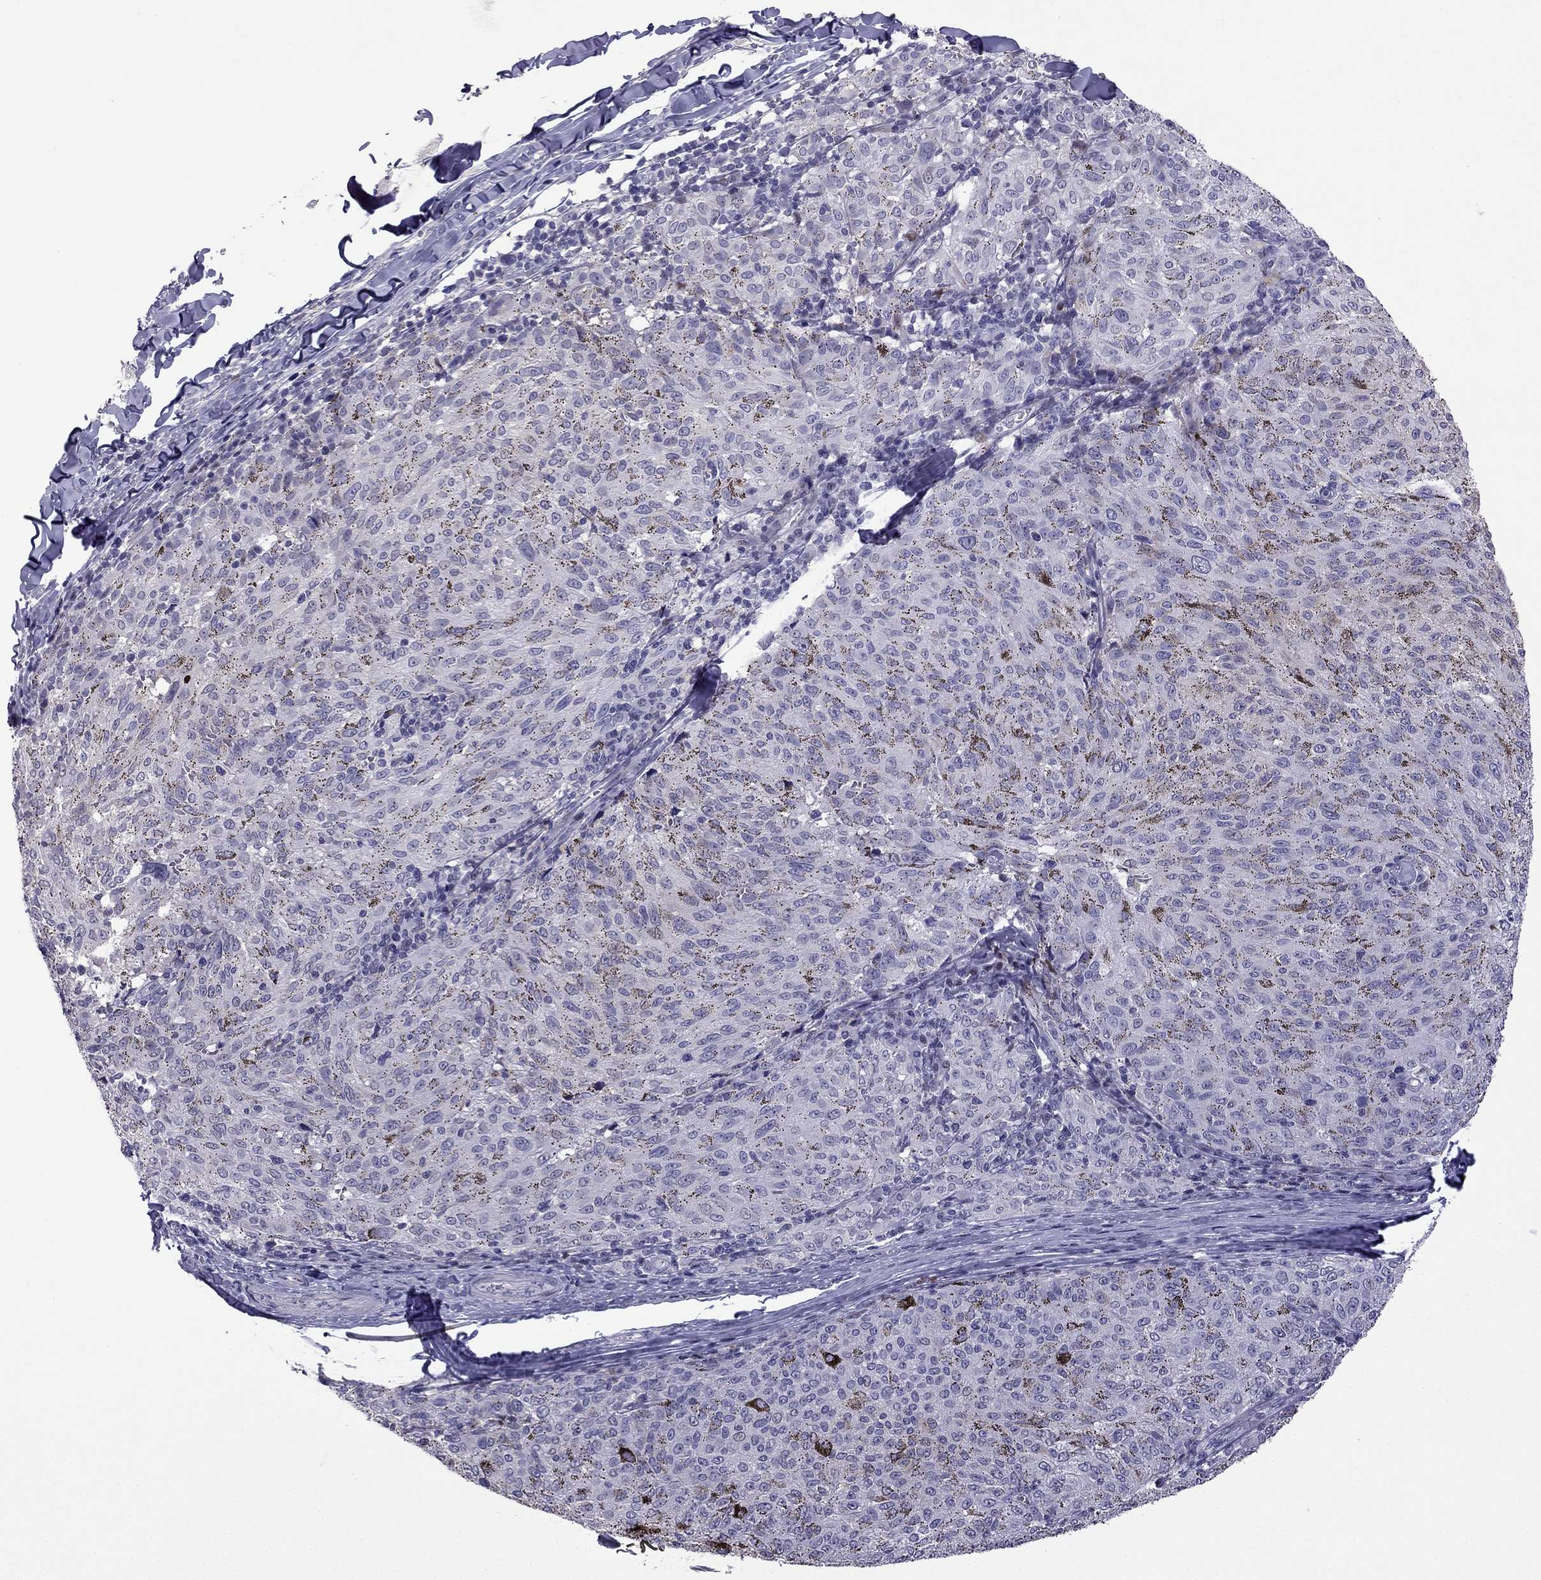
{"staining": {"intensity": "negative", "quantity": "none", "location": "none"}, "tissue": "melanoma", "cell_type": "Tumor cells", "image_type": "cancer", "snomed": [{"axis": "morphology", "description": "Malignant melanoma, NOS"}, {"axis": "topography", "description": "Skin"}], "caption": "A high-resolution micrograph shows immunohistochemistry staining of melanoma, which shows no significant expression in tumor cells.", "gene": "CFAP70", "patient": {"sex": "female", "age": 72}}